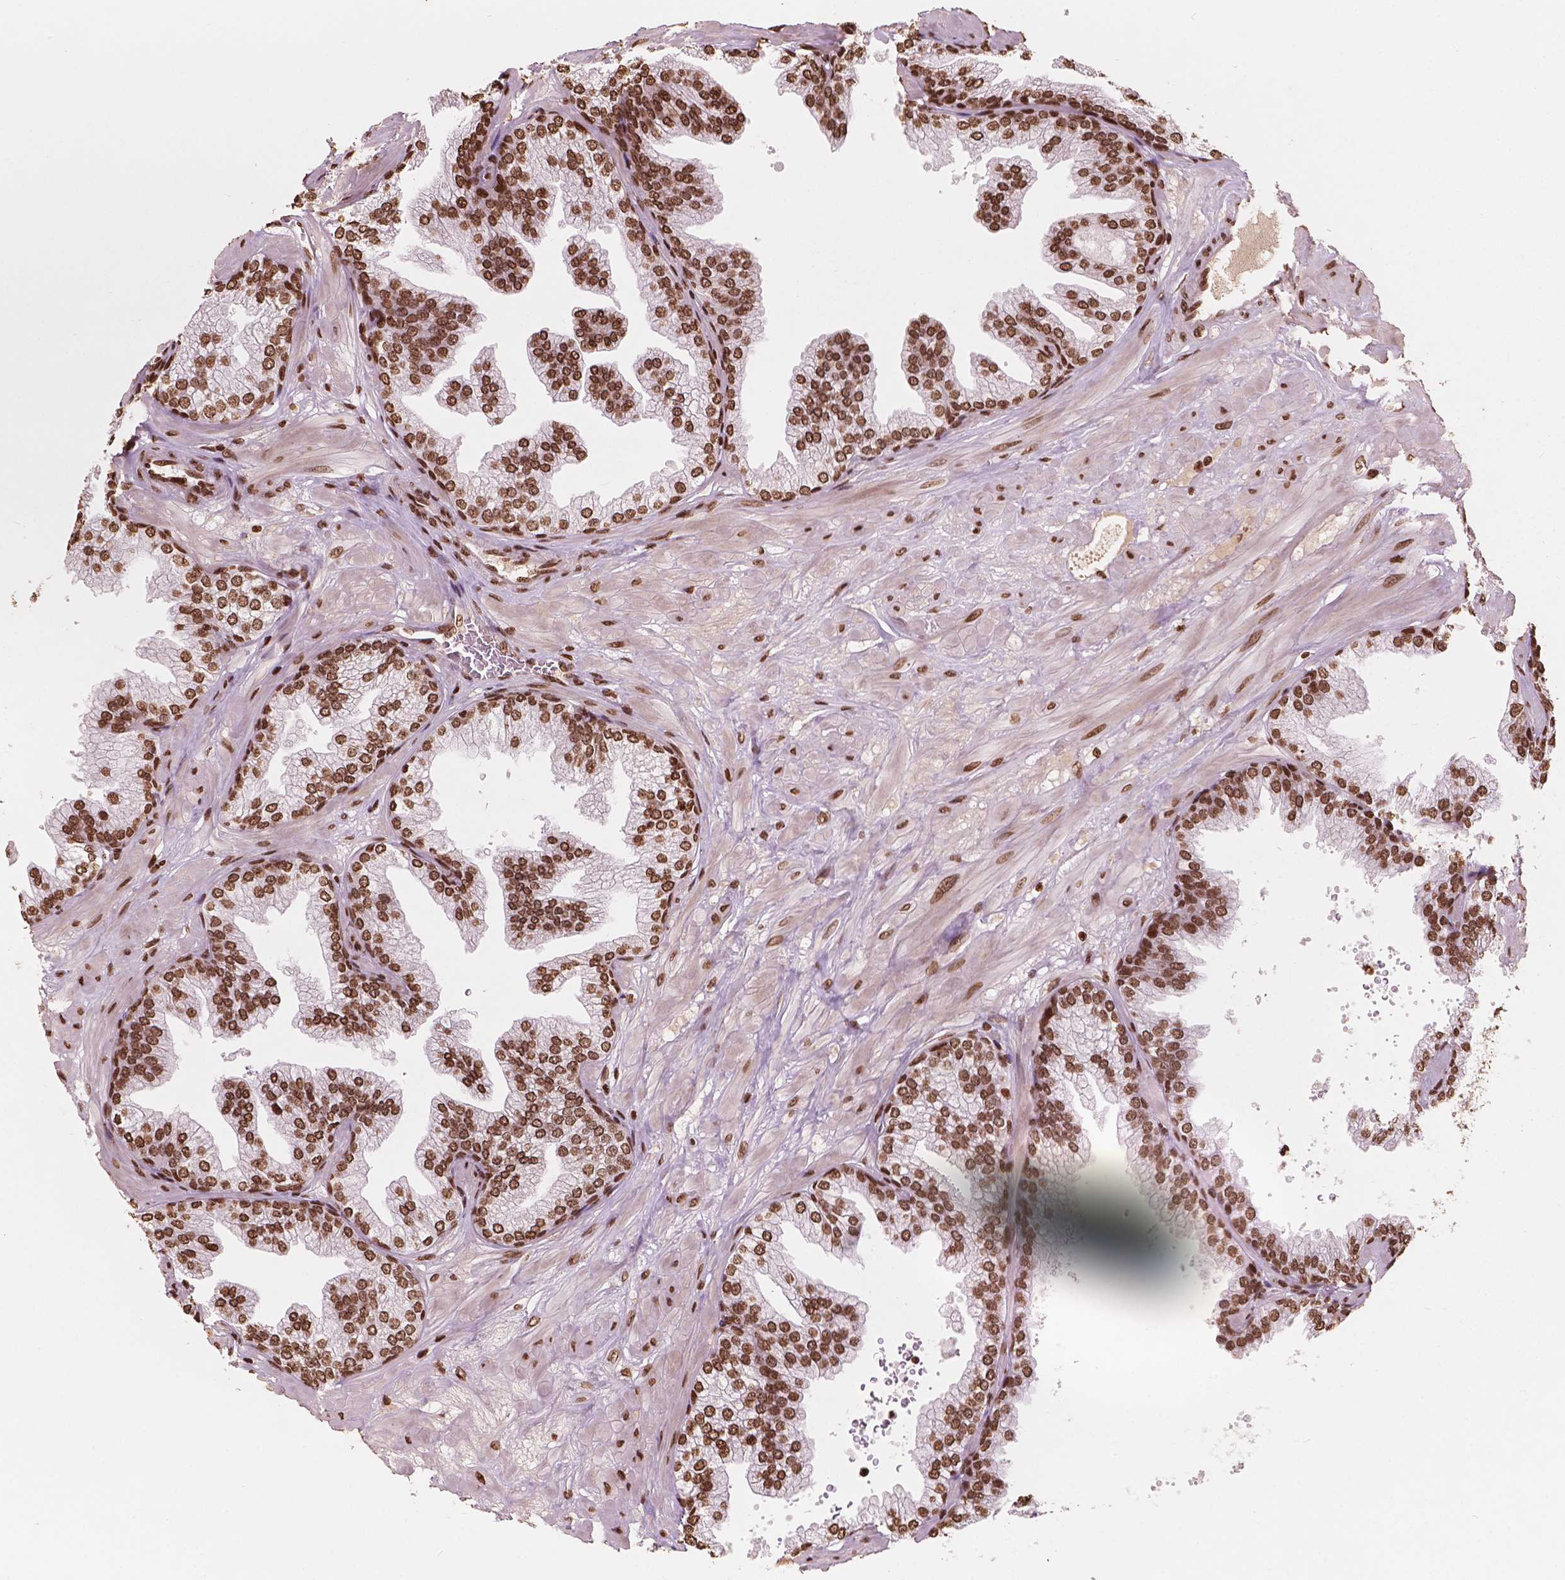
{"staining": {"intensity": "strong", "quantity": ">75%", "location": "nuclear"}, "tissue": "prostate", "cell_type": "Glandular cells", "image_type": "normal", "snomed": [{"axis": "morphology", "description": "Normal tissue, NOS"}, {"axis": "topography", "description": "Prostate"}], "caption": "An immunohistochemistry histopathology image of benign tissue is shown. Protein staining in brown shows strong nuclear positivity in prostate within glandular cells.", "gene": "H3C7", "patient": {"sex": "male", "age": 37}}